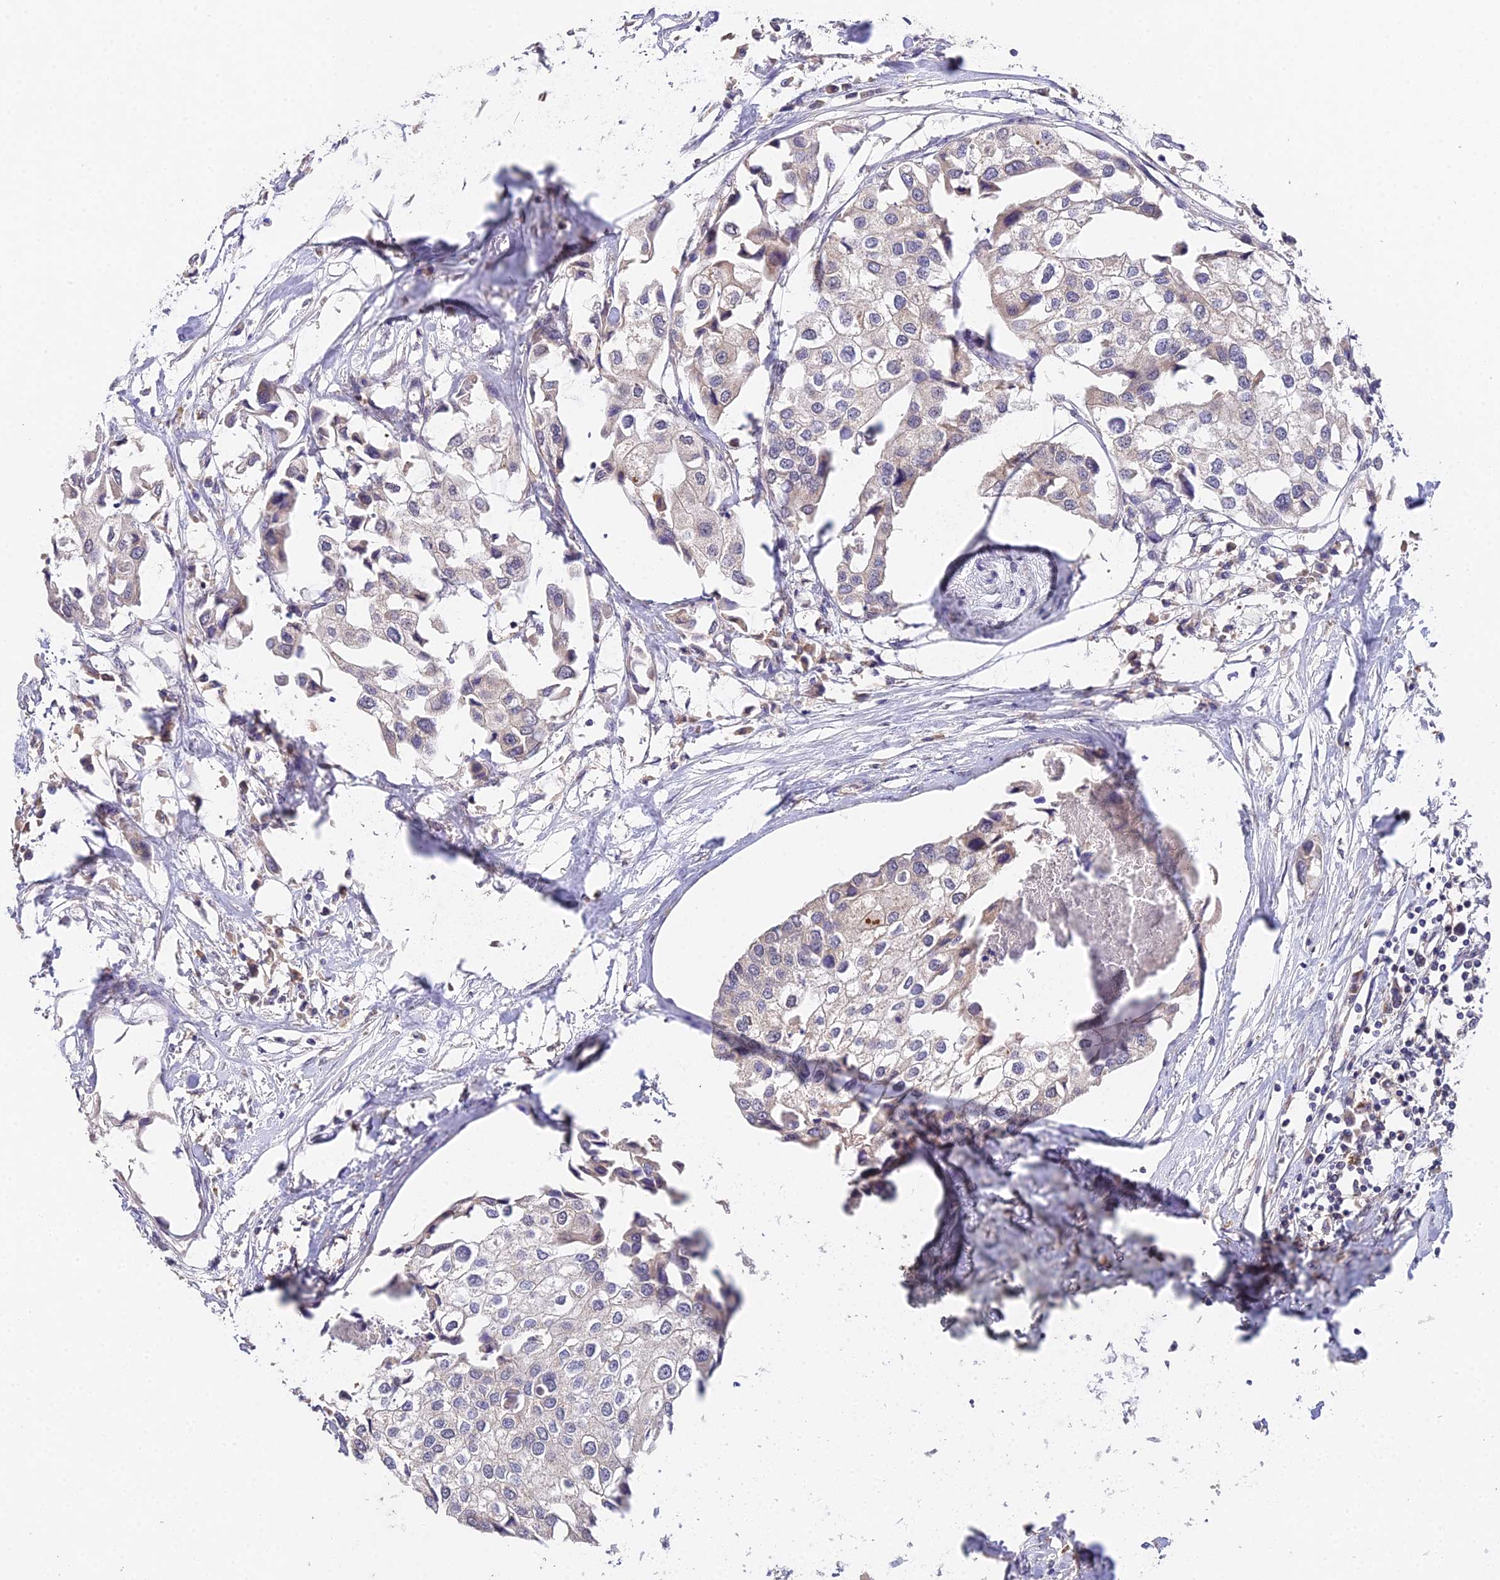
{"staining": {"intensity": "negative", "quantity": "none", "location": "none"}, "tissue": "urothelial cancer", "cell_type": "Tumor cells", "image_type": "cancer", "snomed": [{"axis": "morphology", "description": "Urothelial carcinoma, High grade"}, {"axis": "topography", "description": "Urinary bladder"}], "caption": "Micrograph shows no significant protein expression in tumor cells of urothelial cancer.", "gene": "TPRX1", "patient": {"sex": "male", "age": 64}}